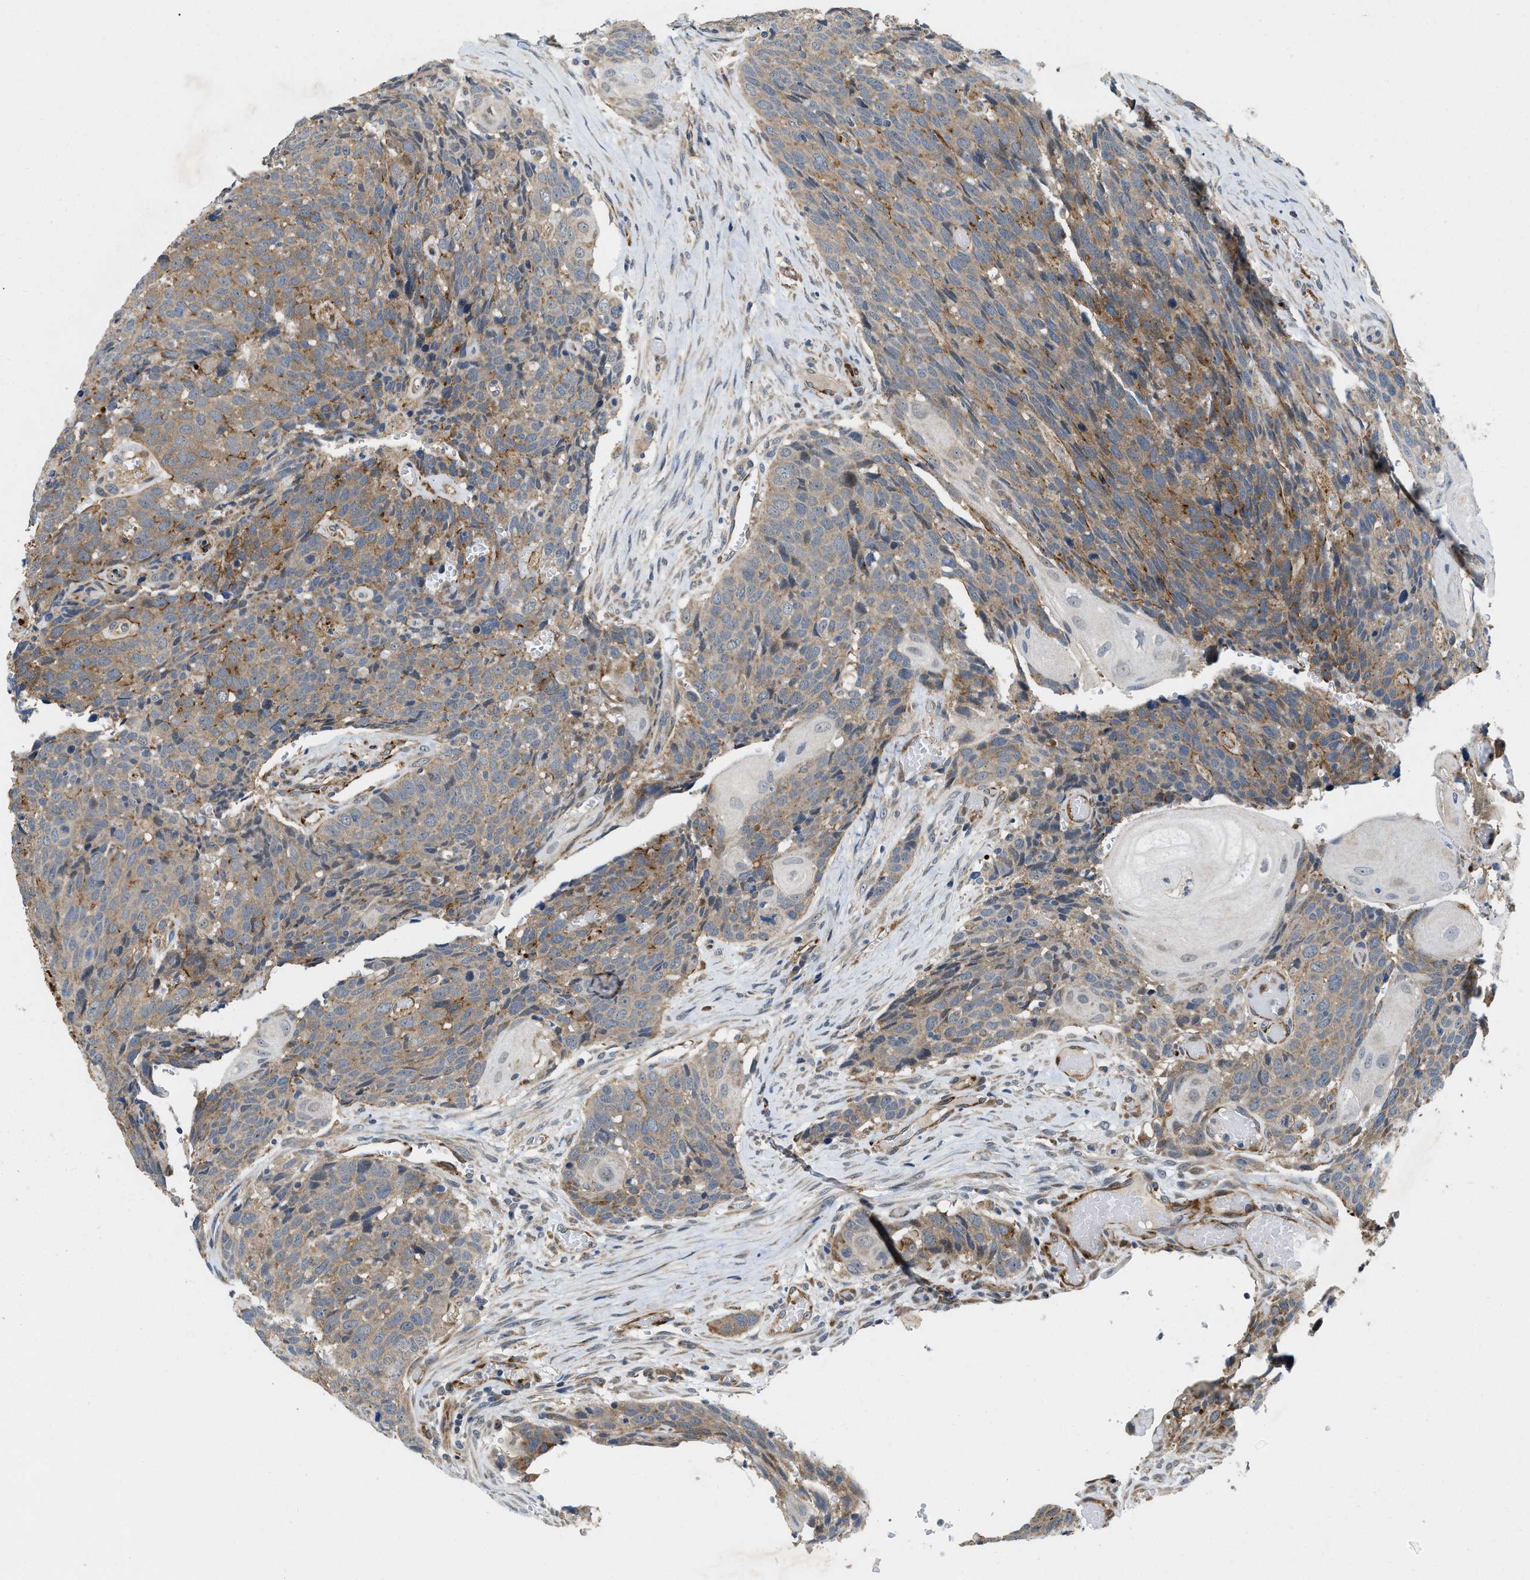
{"staining": {"intensity": "weak", "quantity": ">75%", "location": "cytoplasmic/membranous"}, "tissue": "head and neck cancer", "cell_type": "Tumor cells", "image_type": "cancer", "snomed": [{"axis": "morphology", "description": "Squamous cell carcinoma, NOS"}, {"axis": "topography", "description": "Head-Neck"}], "caption": "Protein staining of head and neck squamous cell carcinoma tissue shows weak cytoplasmic/membranous staining in about >75% of tumor cells.", "gene": "ZNF599", "patient": {"sex": "male", "age": 66}}